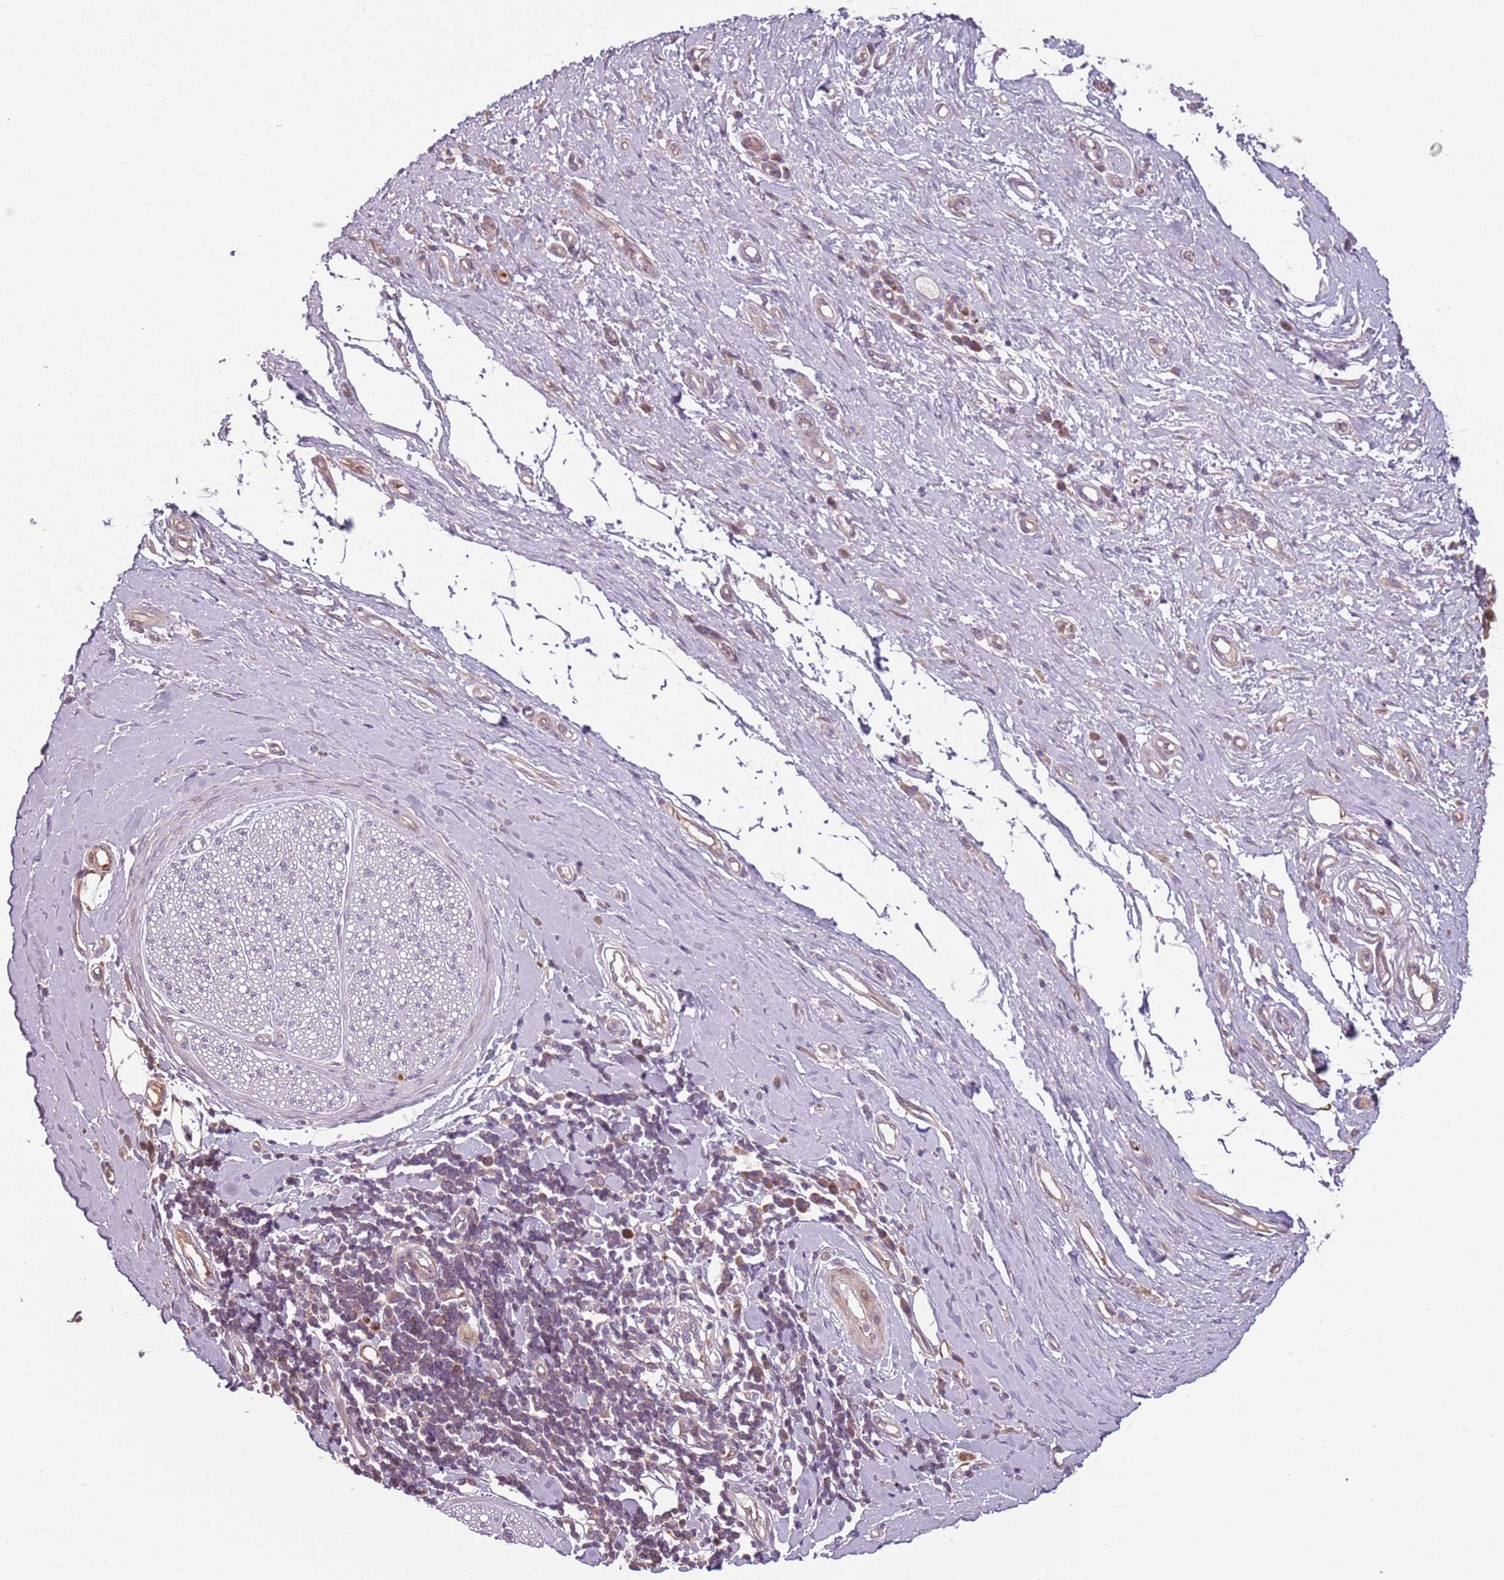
{"staining": {"intensity": "negative", "quantity": "none", "location": "none"}, "tissue": "adipose tissue", "cell_type": "Adipocytes", "image_type": "normal", "snomed": [{"axis": "morphology", "description": "Normal tissue, NOS"}, {"axis": "morphology", "description": "Adenocarcinoma, NOS"}, {"axis": "topography", "description": "Esophagus"}, {"axis": "topography", "description": "Stomach, upper"}, {"axis": "topography", "description": "Peripheral nerve tissue"}], "caption": "IHC image of benign adipose tissue: adipose tissue stained with DAB (3,3'-diaminobenzidine) demonstrates no significant protein staining in adipocytes. (Brightfield microscopy of DAB (3,3'-diaminobenzidine) immunohistochemistry at high magnification).", "gene": "HSPA14", "patient": {"sex": "male", "age": 62}}